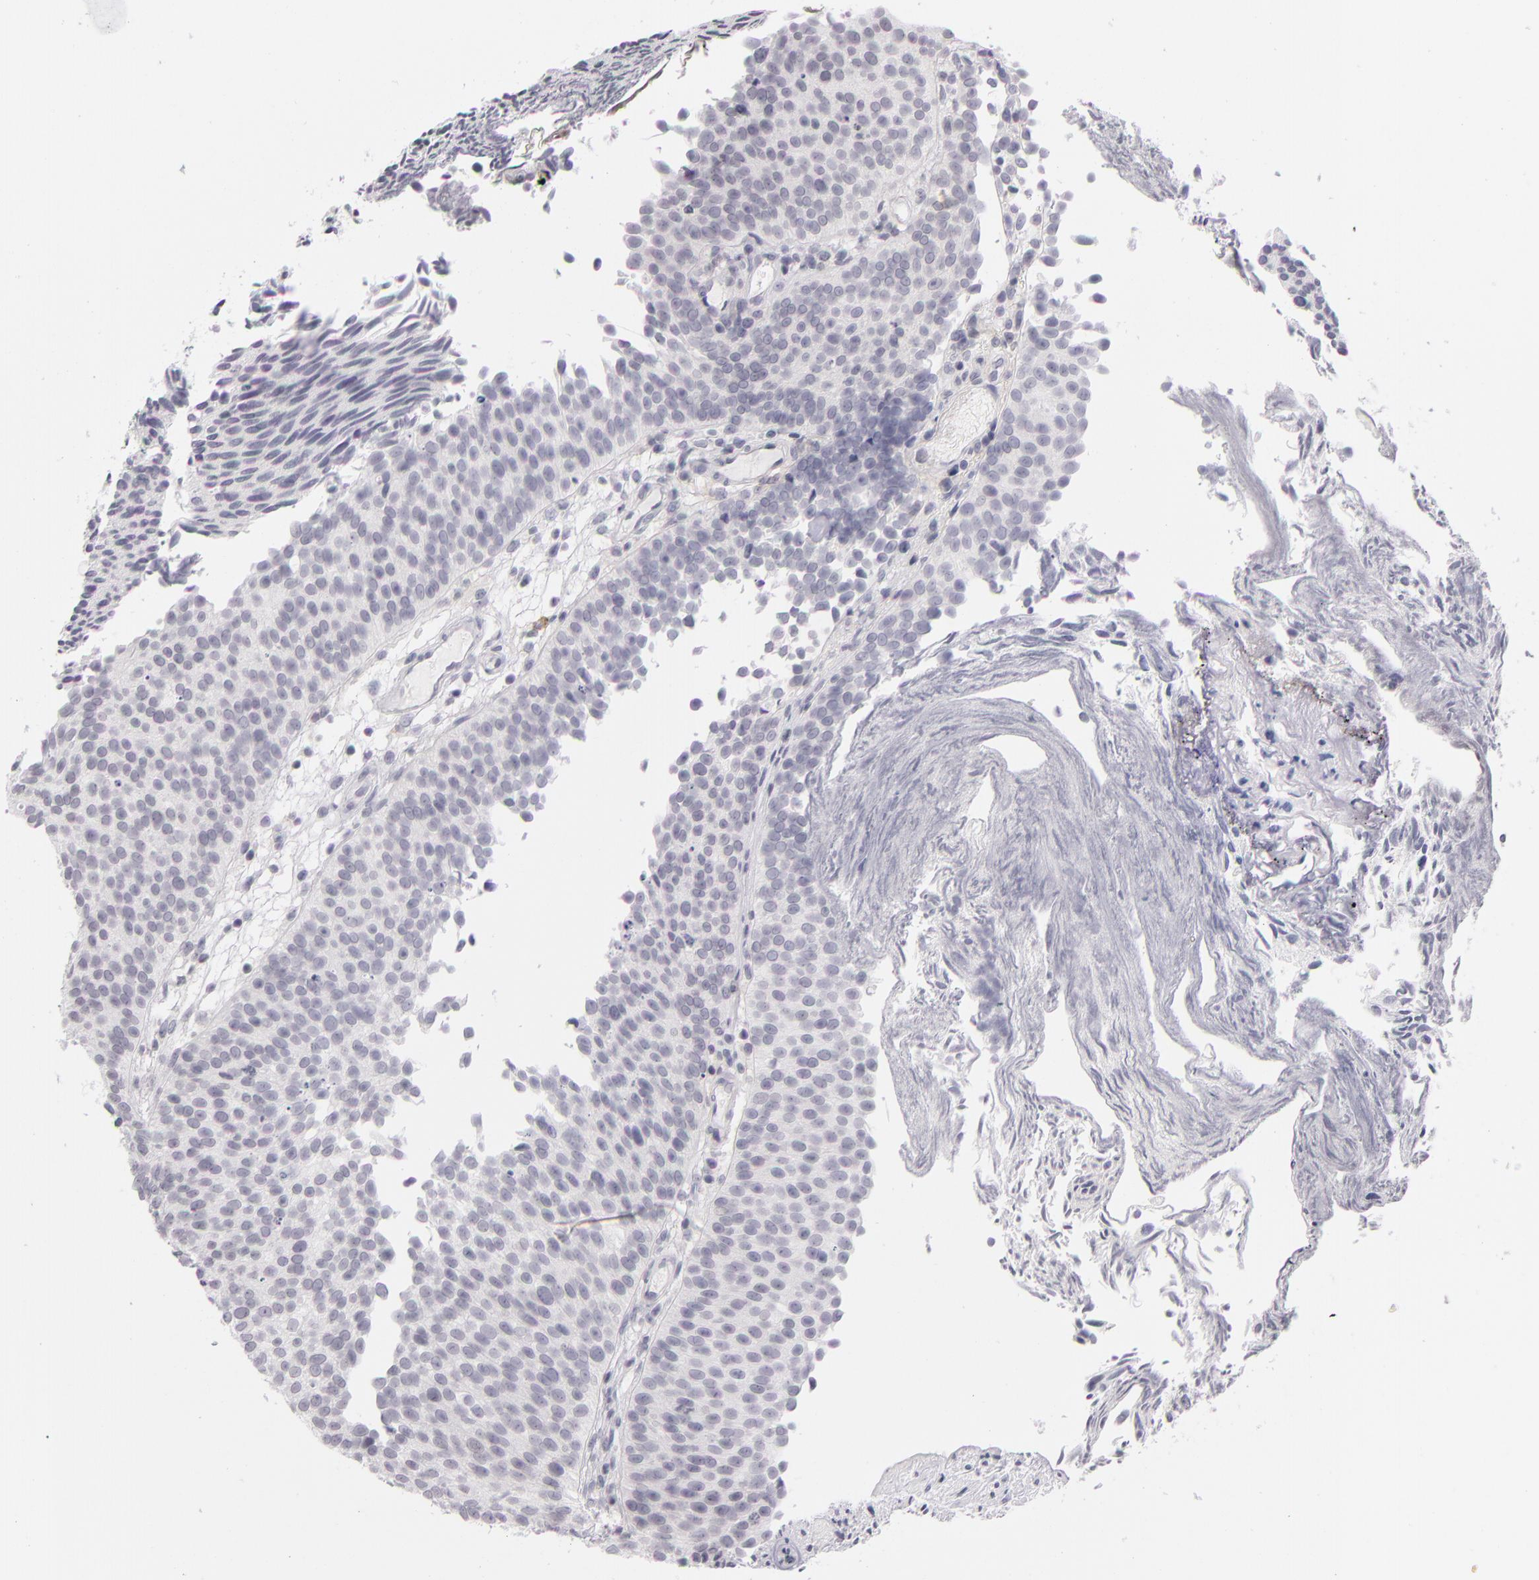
{"staining": {"intensity": "negative", "quantity": "none", "location": "none"}, "tissue": "urothelial cancer", "cell_type": "Tumor cells", "image_type": "cancer", "snomed": [{"axis": "morphology", "description": "Urothelial carcinoma, Low grade"}, {"axis": "topography", "description": "Urinary bladder"}], "caption": "IHC image of human urothelial cancer stained for a protein (brown), which reveals no expression in tumor cells.", "gene": "CD40", "patient": {"sex": "male", "age": 84}}